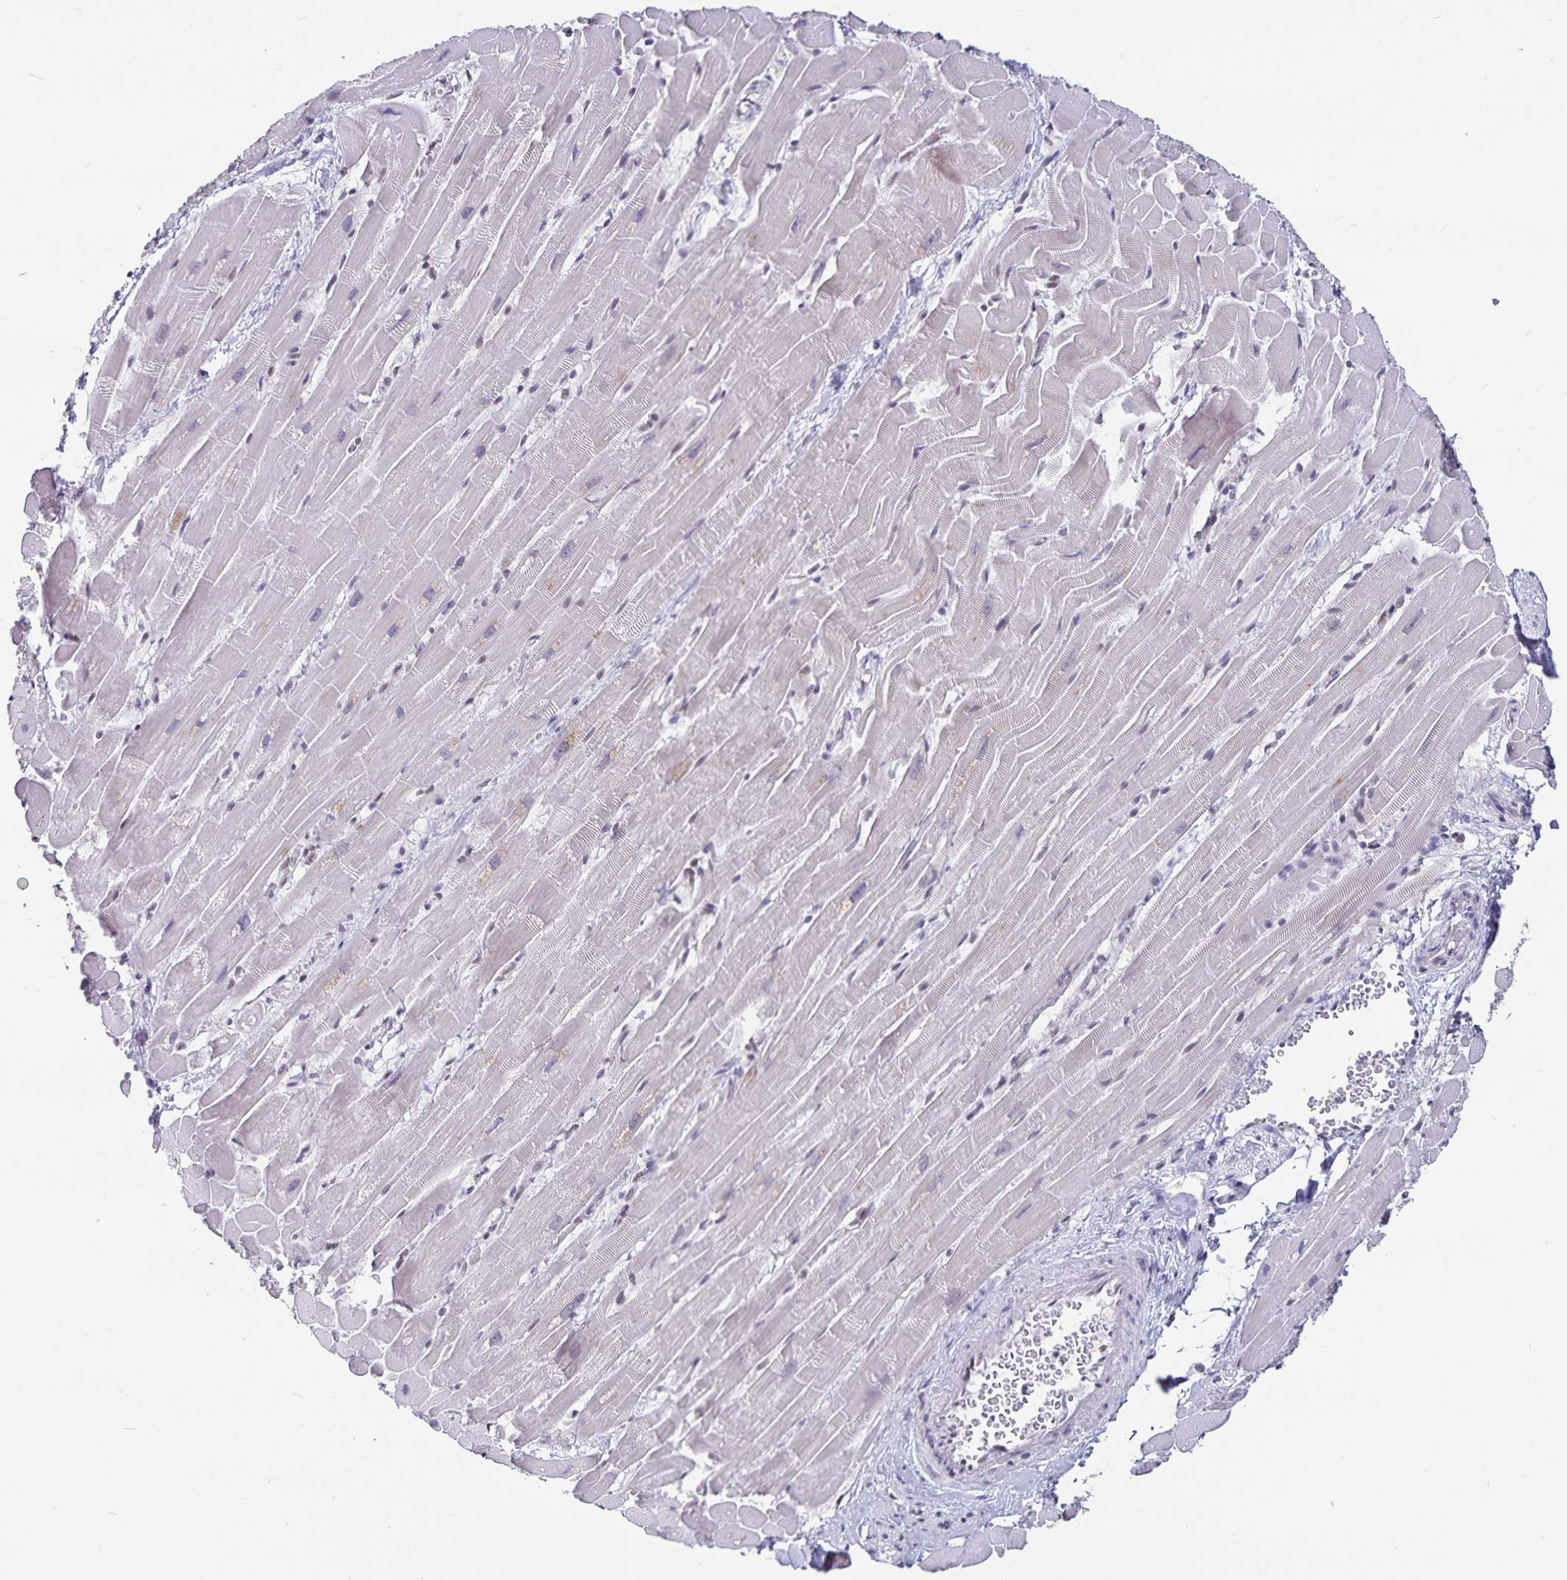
{"staining": {"intensity": "moderate", "quantity": "<25%", "location": "nuclear"}, "tissue": "heart muscle", "cell_type": "Cardiomyocytes", "image_type": "normal", "snomed": [{"axis": "morphology", "description": "Normal tissue, NOS"}, {"axis": "topography", "description": "Heart"}], "caption": "Immunohistochemical staining of benign human heart muscle exhibits low levels of moderate nuclear positivity in about <25% of cardiomyocytes.", "gene": "PBX2", "patient": {"sex": "male", "age": 37}}